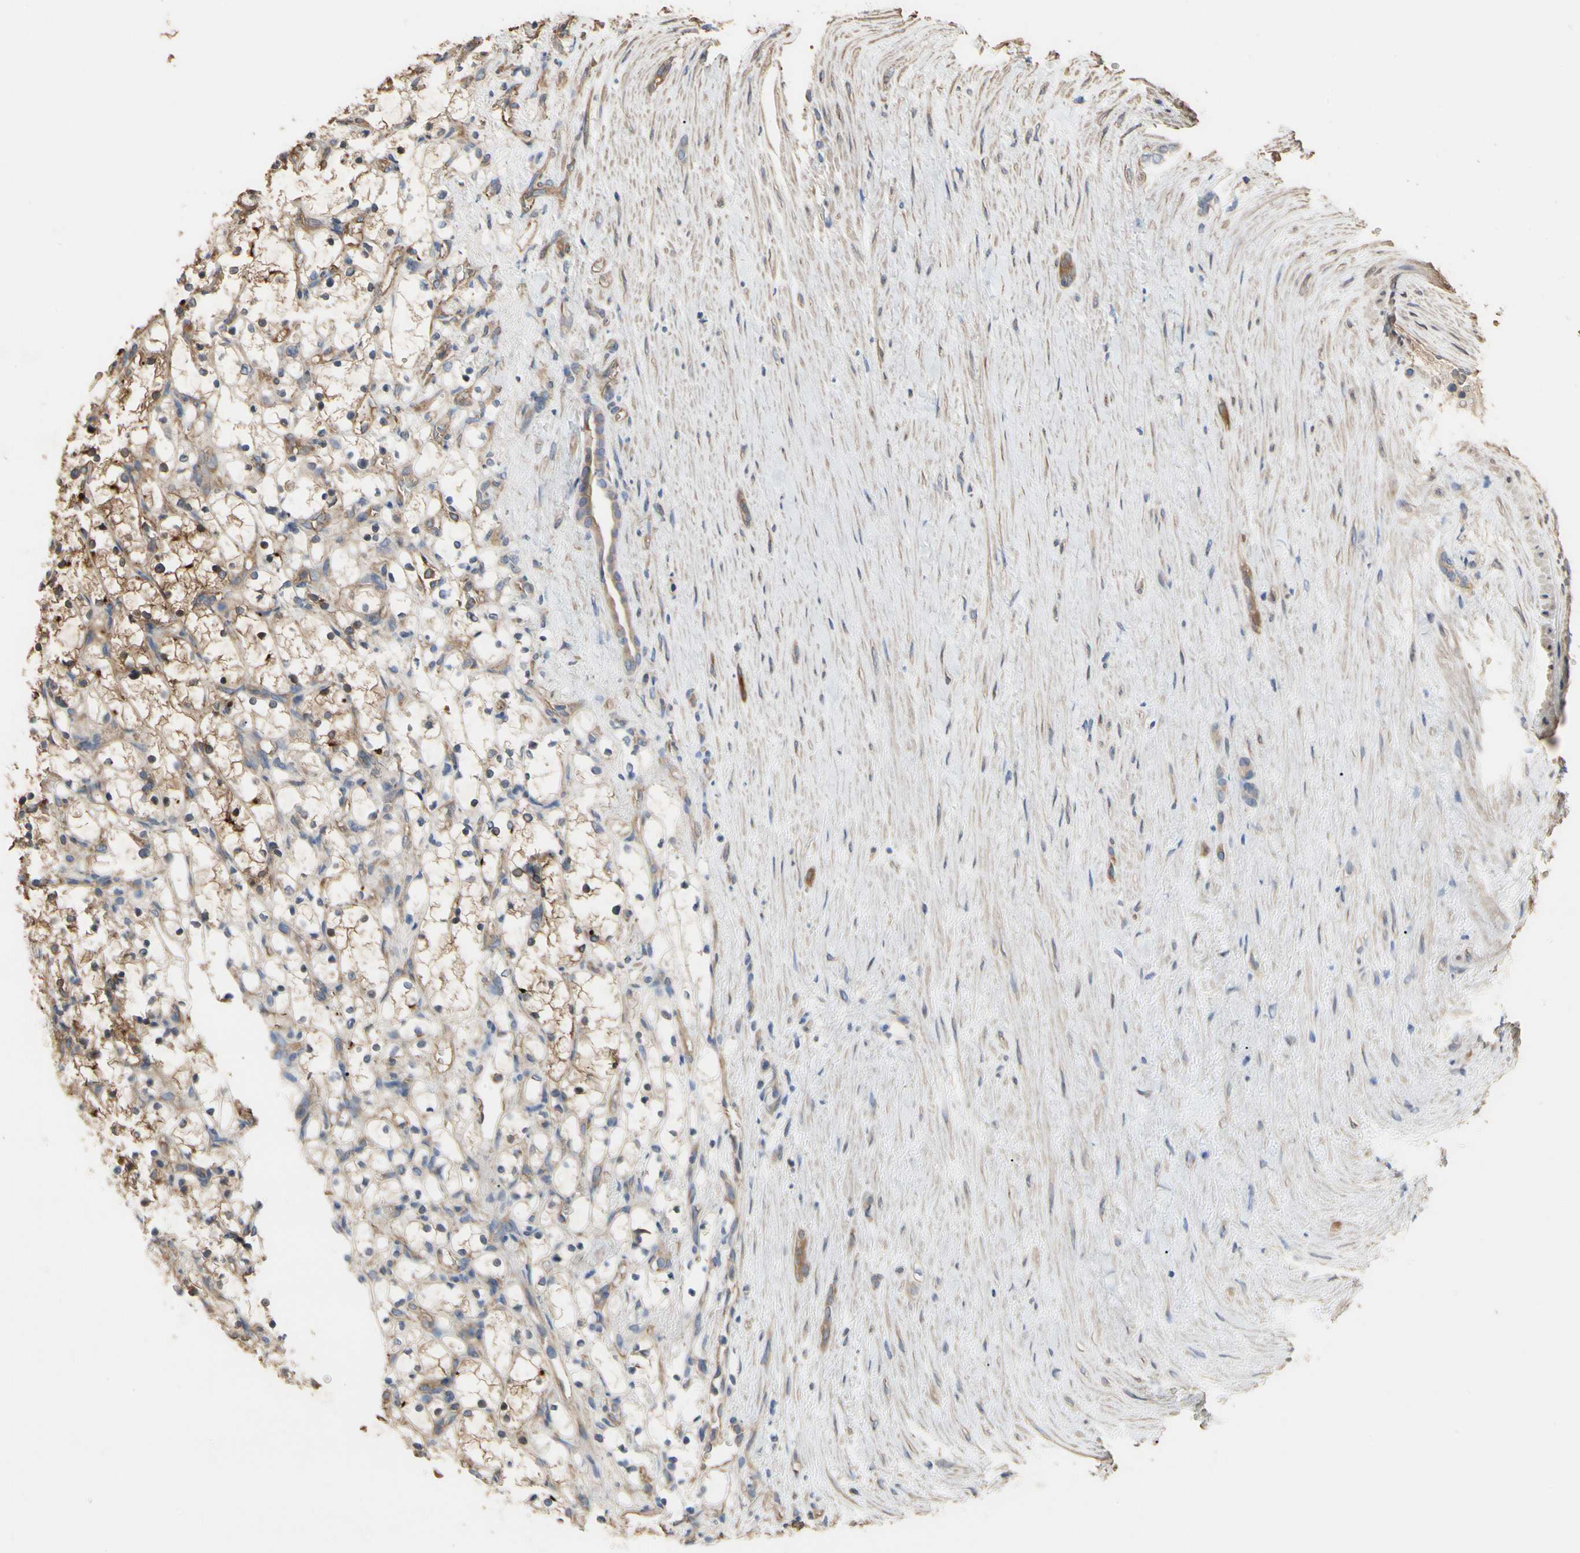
{"staining": {"intensity": "moderate", "quantity": "25%-75%", "location": "cytoplasmic/membranous"}, "tissue": "renal cancer", "cell_type": "Tumor cells", "image_type": "cancer", "snomed": [{"axis": "morphology", "description": "Adenocarcinoma, NOS"}, {"axis": "topography", "description": "Kidney"}], "caption": "Human renal cancer (adenocarcinoma) stained with a protein marker shows moderate staining in tumor cells.", "gene": "PDZK1", "patient": {"sex": "female", "age": 69}}